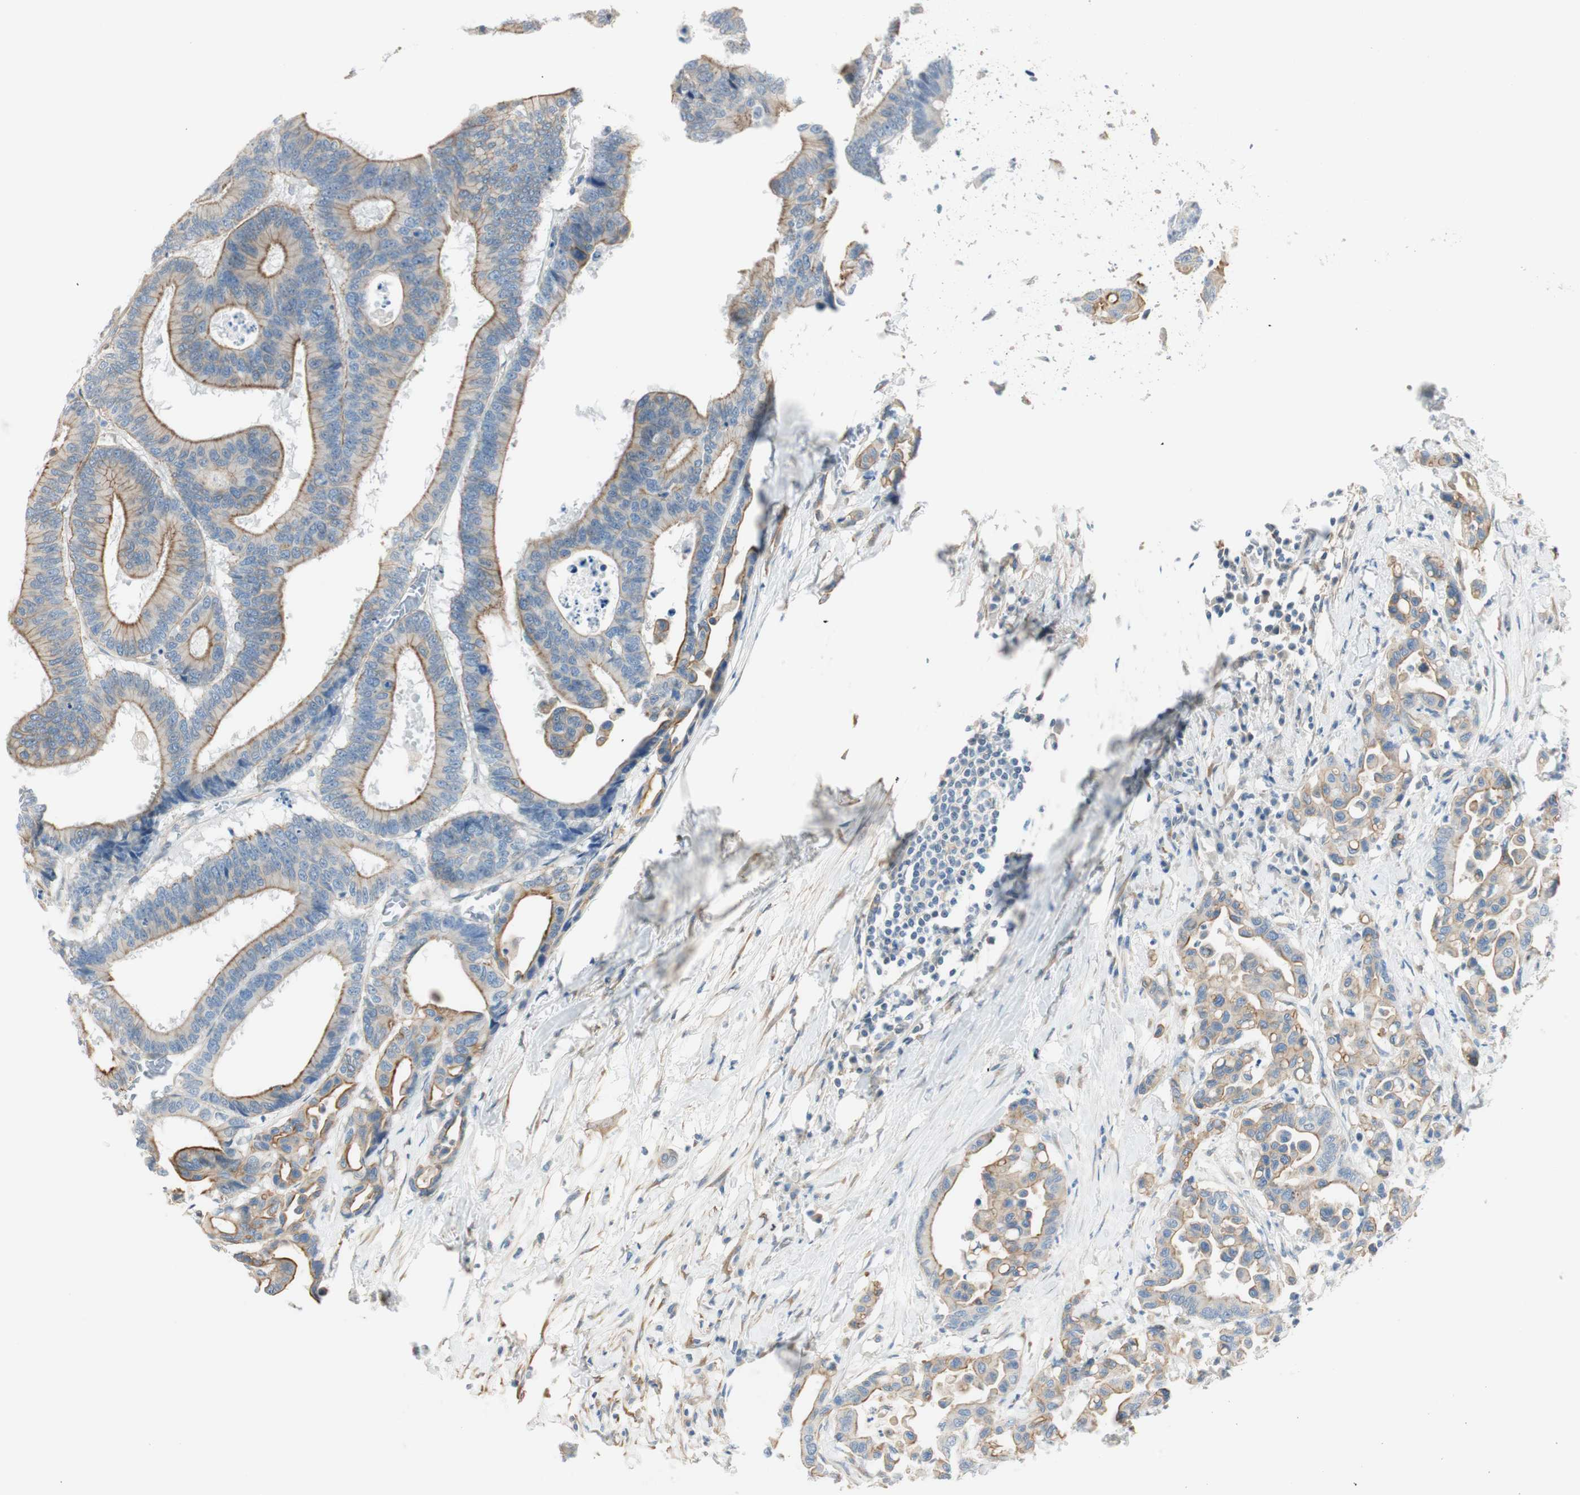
{"staining": {"intensity": "moderate", "quantity": "25%-75%", "location": "cytoplasmic/membranous"}, "tissue": "colorectal cancer", "cell_type": "Tumor cells", "image_type": "cancer", "snomed": [{"axis": "morphology", "description": "Normal tissue, NOS"}, {"axis": "morphology", "description": "Adenocarcinoma, NOS"}, {"axis": "topography", "description": "Colon"}], "caption": "Adenocarcinoma (colorectal) stained with DAB immunohistochemistry (IHC) exhibits medium levels of moderate cytoplasmic/membranous expression in approximately 25%-75% of tumor cells.", "gene": "CDK3", "patient": {"sex": "male", "age": 82}}